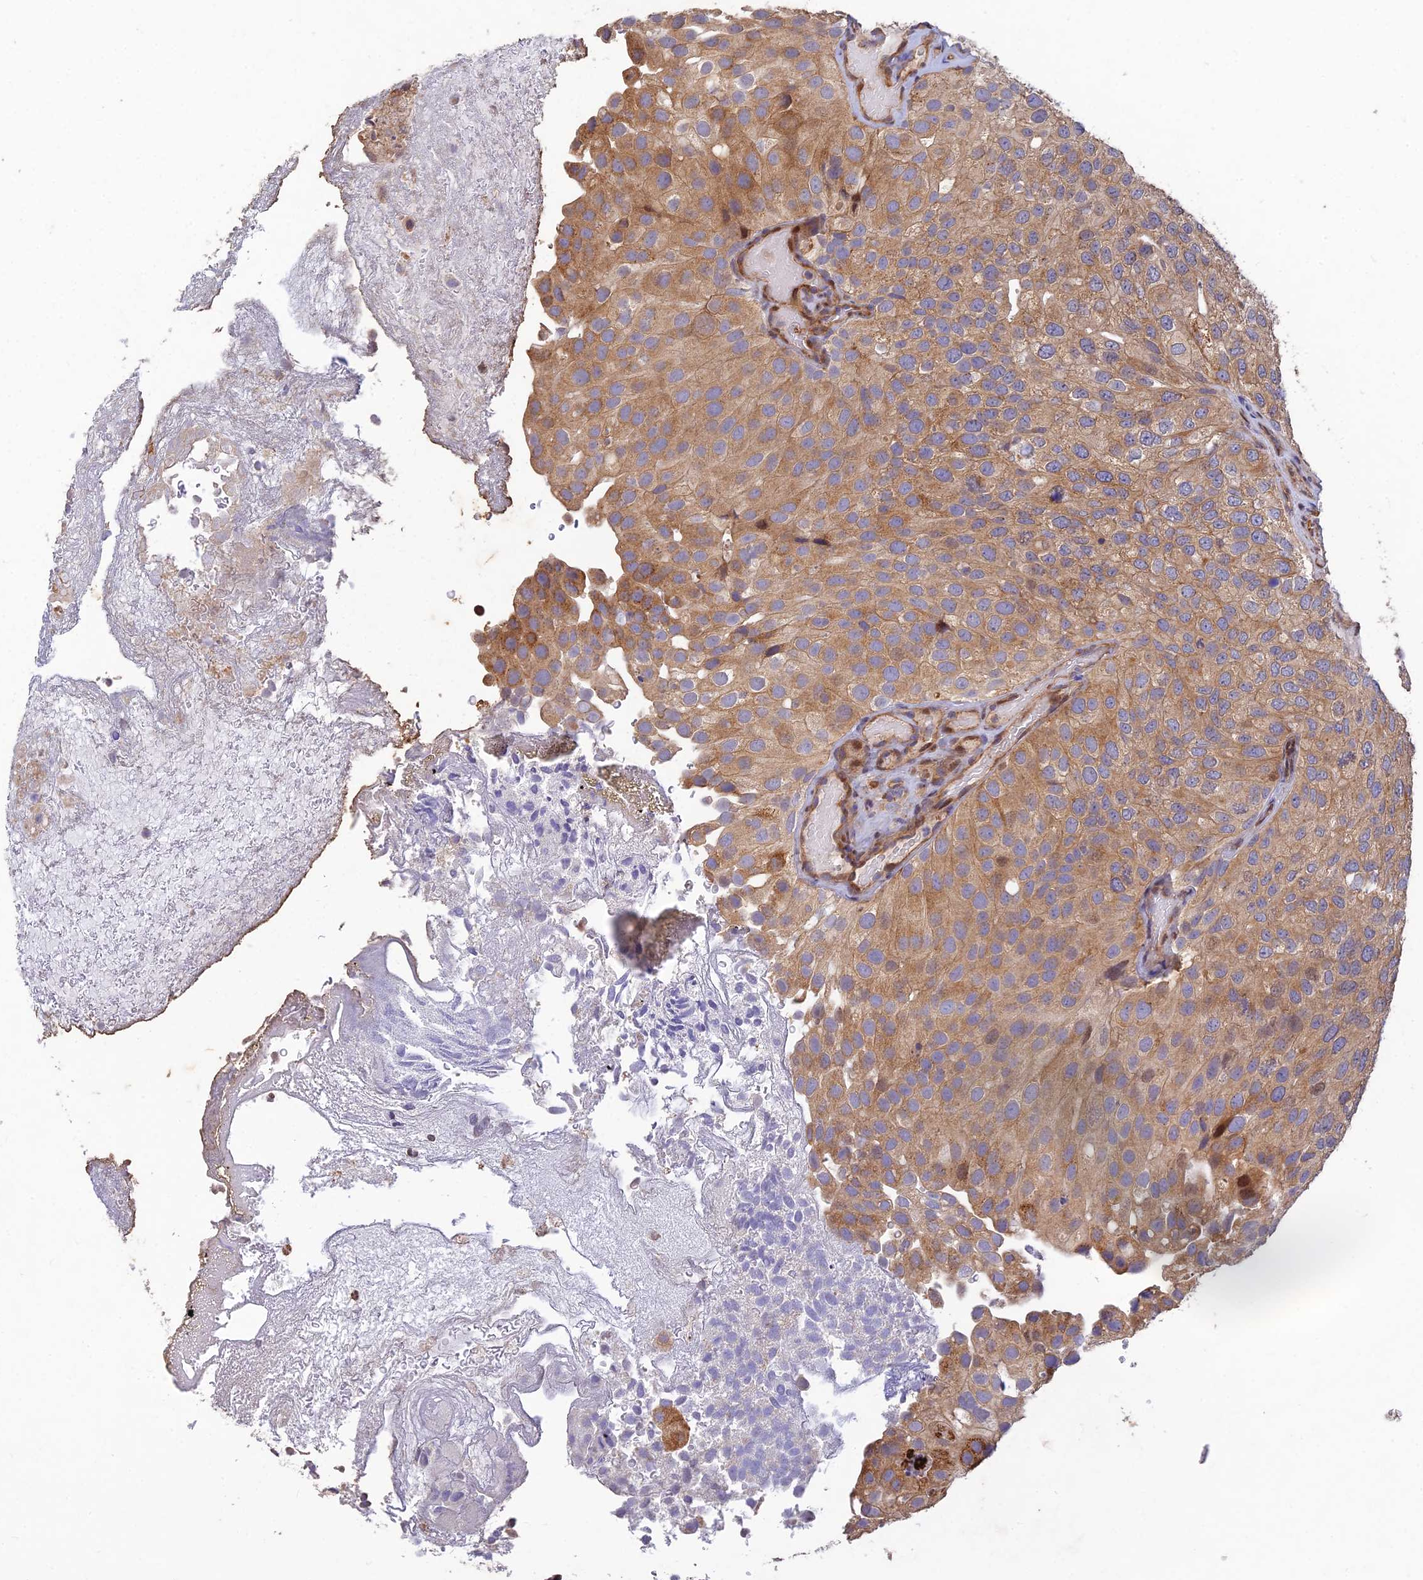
{"staining": {"intensity": "moderate", "quantity": ">75%", "location": "cytoplasmic/membranous"}, "tissue": "urothelial cancer", "cell_type": "Tumor cells", "image_type": "cancer", "snomed": [{"axis": "morphology", "description": "Urothelial carcinoma, Low grade"}, {"axis": "topography", "description": "Urinary bladder"}], "caption": "An IHC image of tumor tissue is shown. Protein staining in brown shows moderate cytoplasmic/membranous positivity in urothelial carcinoma (low-grade) within tumor cells.", "gene": "RELCH", "patient": {"sex": "male", "age": 78}}